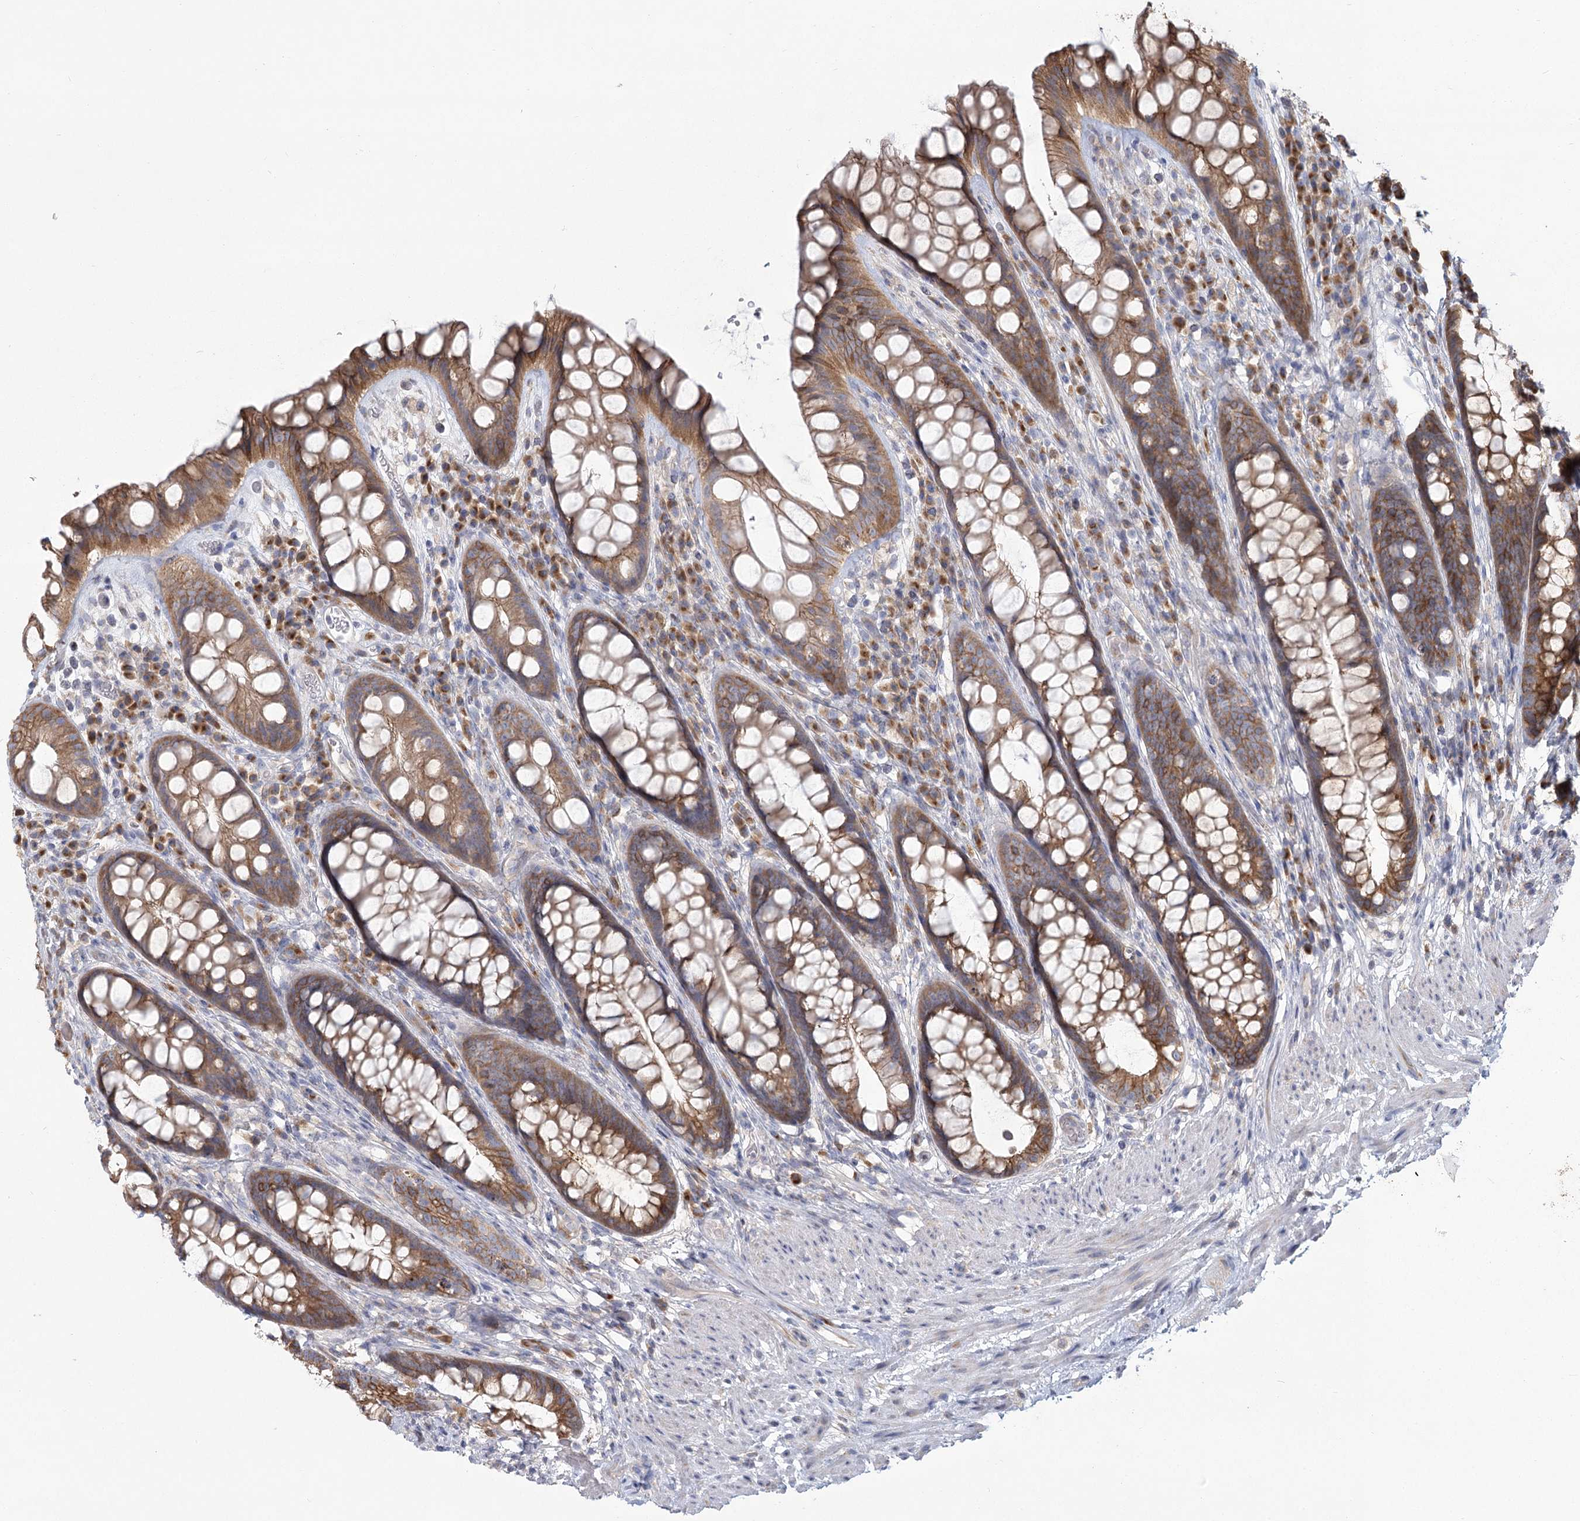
{"staining": {"intensity": "moderate", "quantity": ">75%", "location": "cytoplasmic/membranous"}, "tissue": "rectum", "cell_type": "Glandular cells", "image_type": "normal", "snomed": [{"axis": "morphology", "description": "Normal tissue, NOS"}, {"axis": "topography", "description": "Rectum"}], "caption": "Benign rectum shows moderate cytoplasmic/membranous expression in about >75% of glandular cells.", "gene": "CNTLN", "patient": {"sex": "male", "age": 74}}